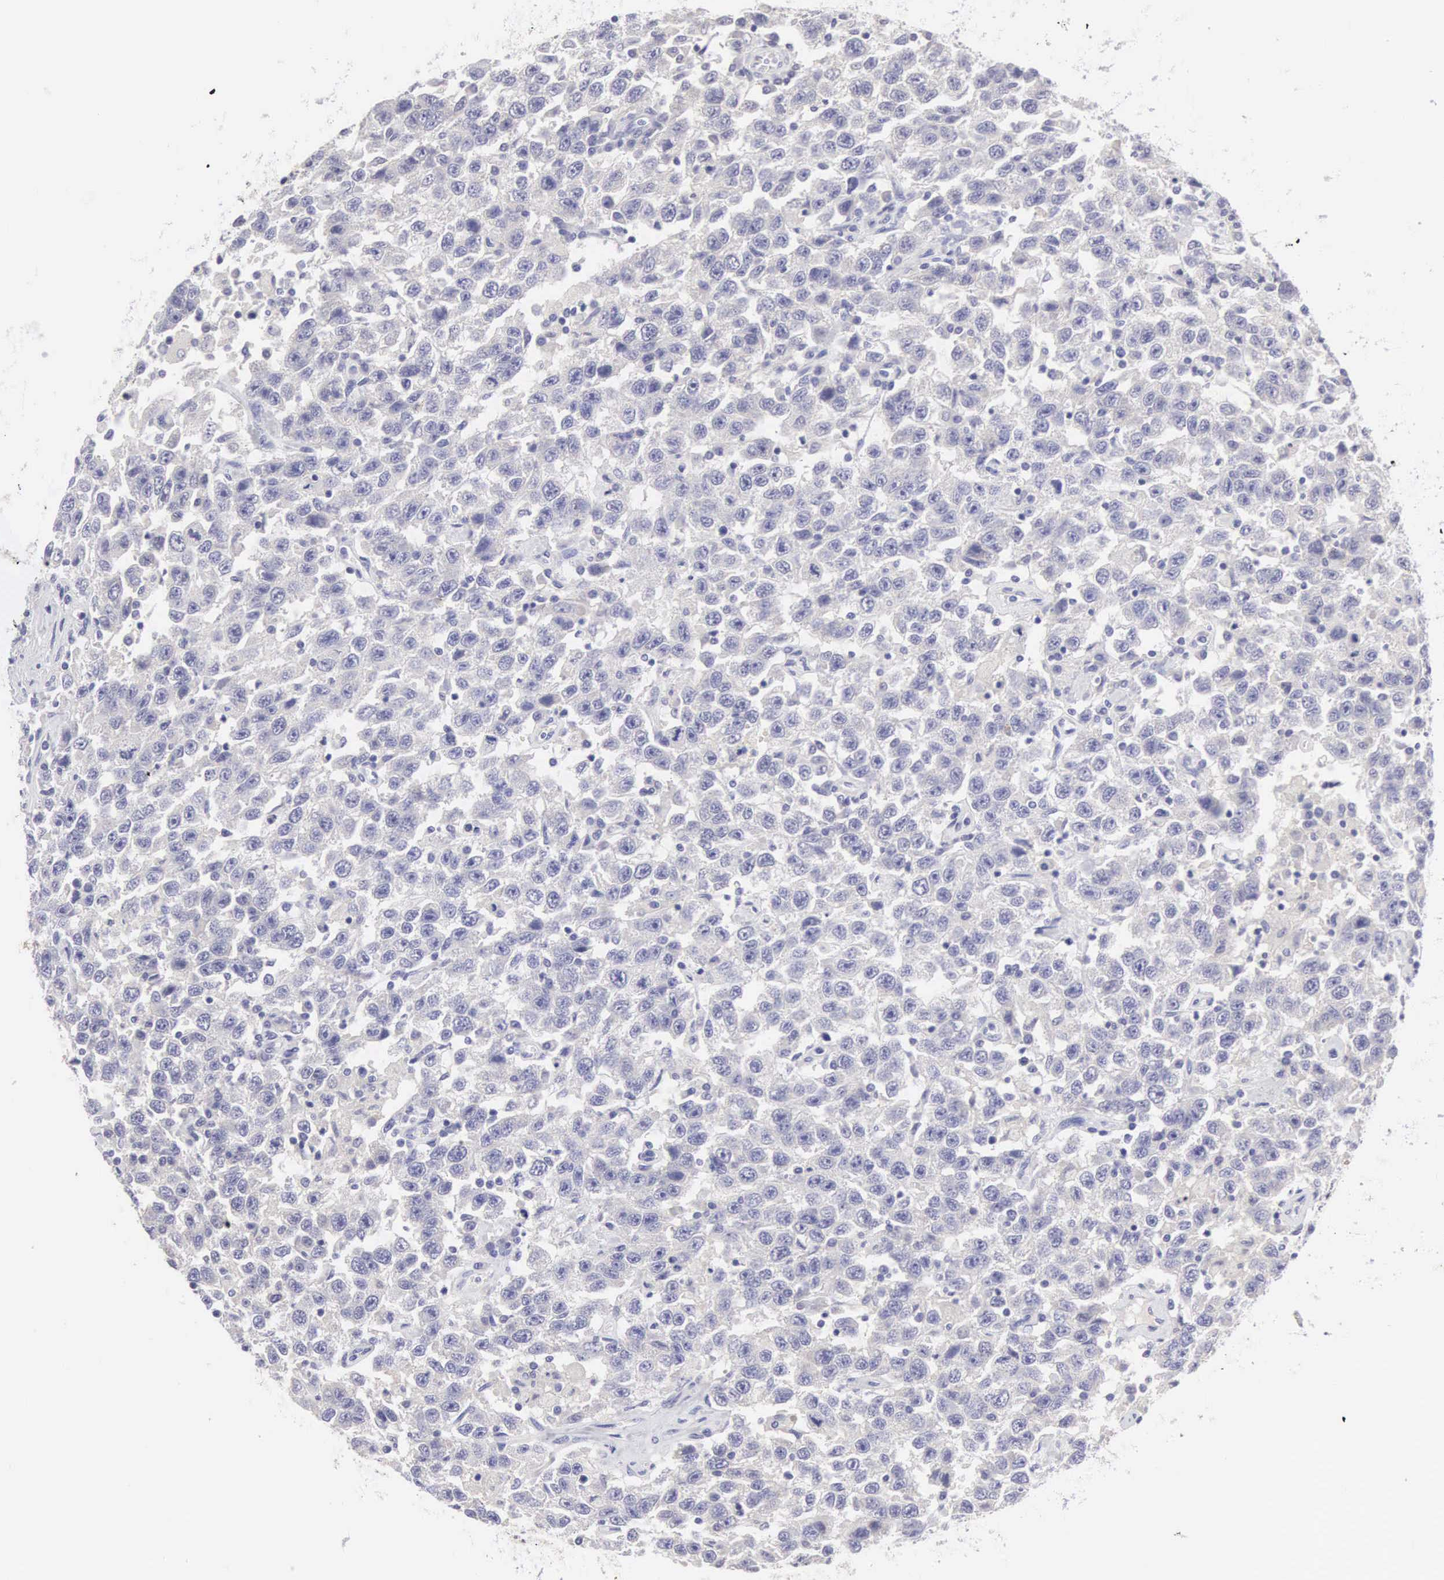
{"staining": {"intensity": "negative", "quantity": "none", "location": "none"}, "tissue": "testis cancer", "cell_type": "Tumor cells", "image_type": "cancer", "snomed": [{"axis": "morphology", "description": "Seminoma, NOS"}, {"axis": "topography", "description": "Testis"}], "caption": "Tumor cells show no significant expression in testis seminoma.", "gene": "SLITRK4", "patient": {"sex": "male", "age": 41}}